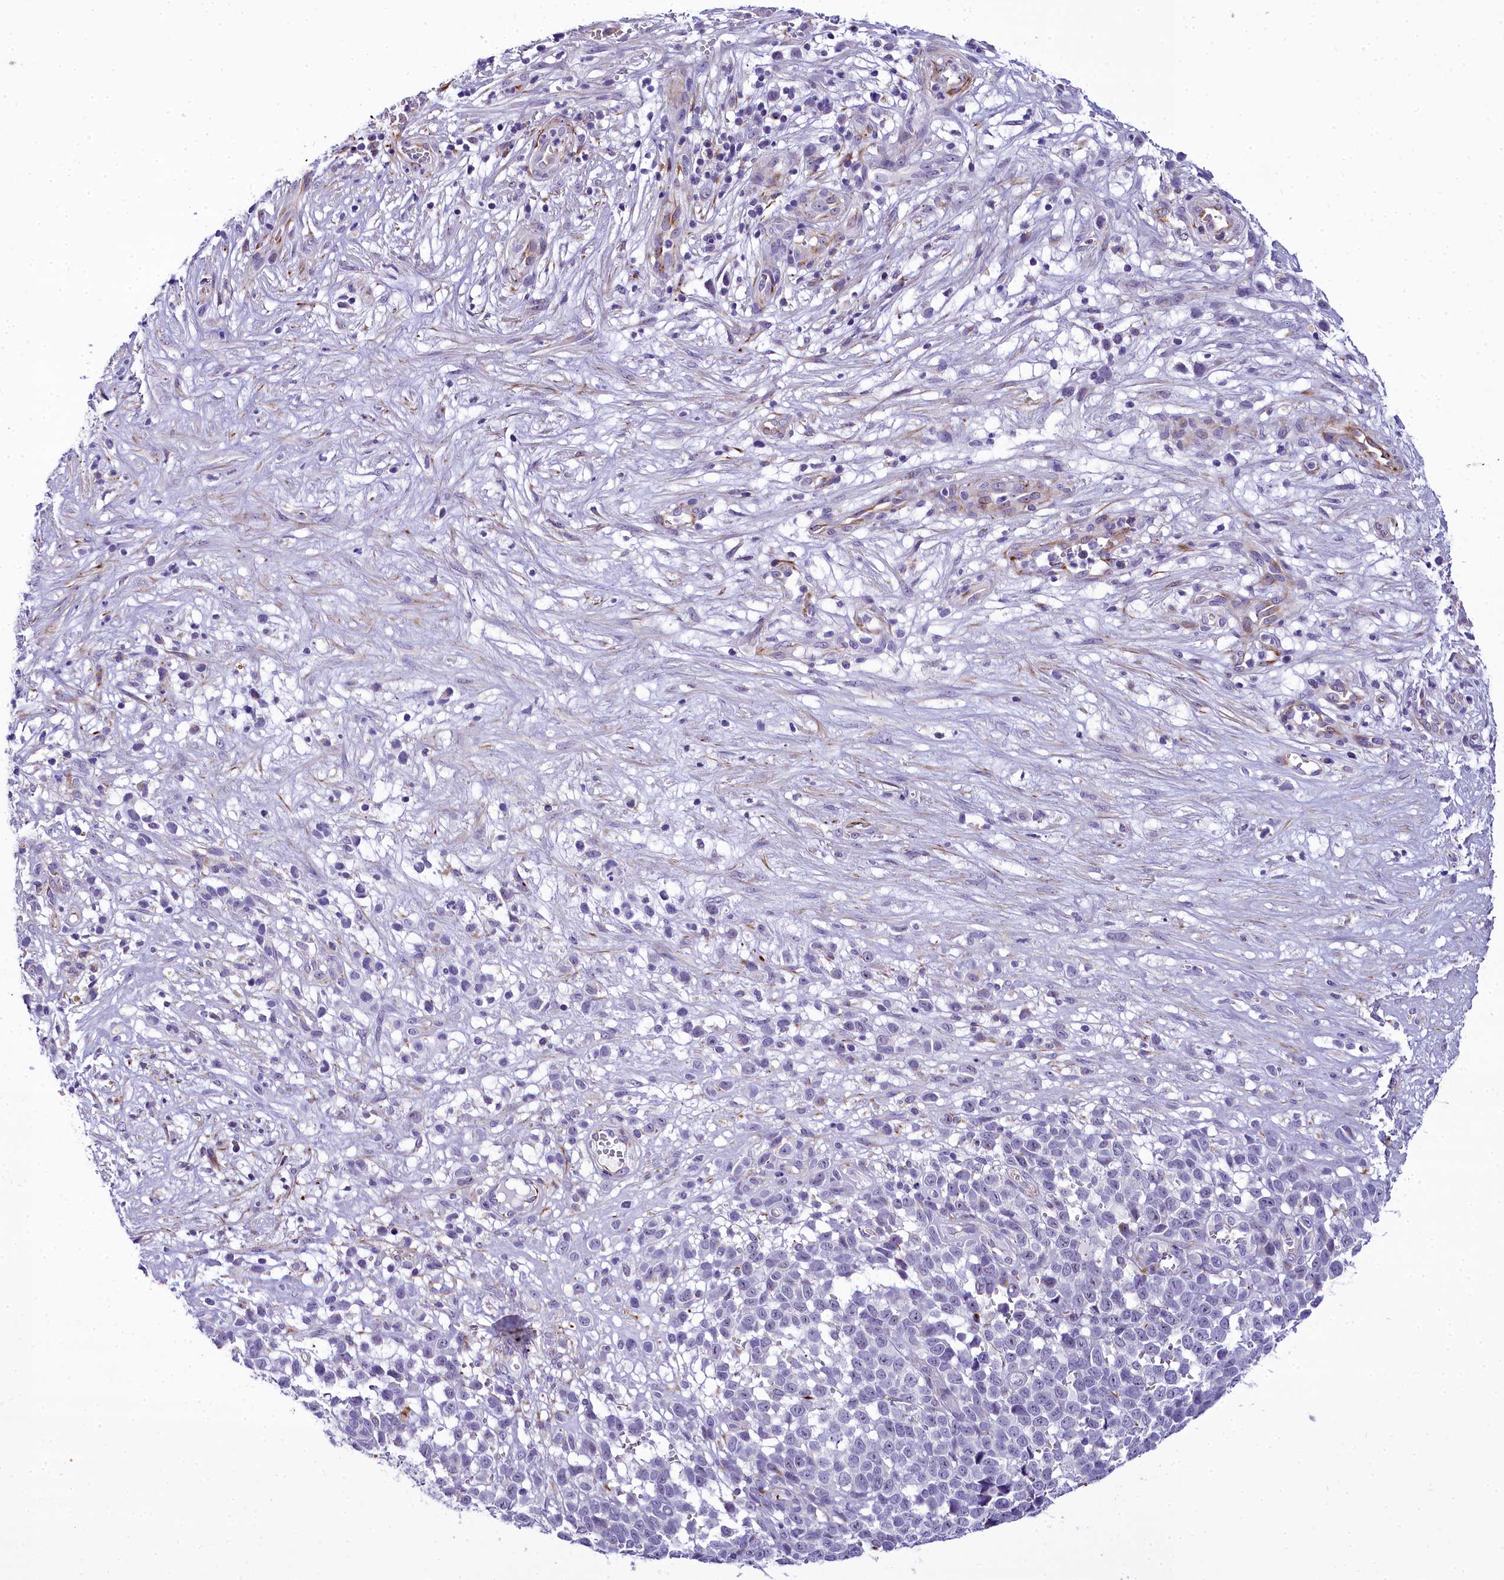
{"staining": {"intensity": "negative", "quantity": "none", "location": "none"}, "tissue": "melanoma", "cell_type": "Tumor cells", "image_type": "cancer", "snomed": [{"axis": "morphology", "description": "Malignant melanoma, NOS"}, {"axis": "topography", "description": "Nose, NOS"}], "caption": "IHC histopathology image of human melanoma stained for a protein (brown), which shows no staining in tumor cells.", "gene": "TIMM22", "patient": {"sex": "female", "age": 48}}